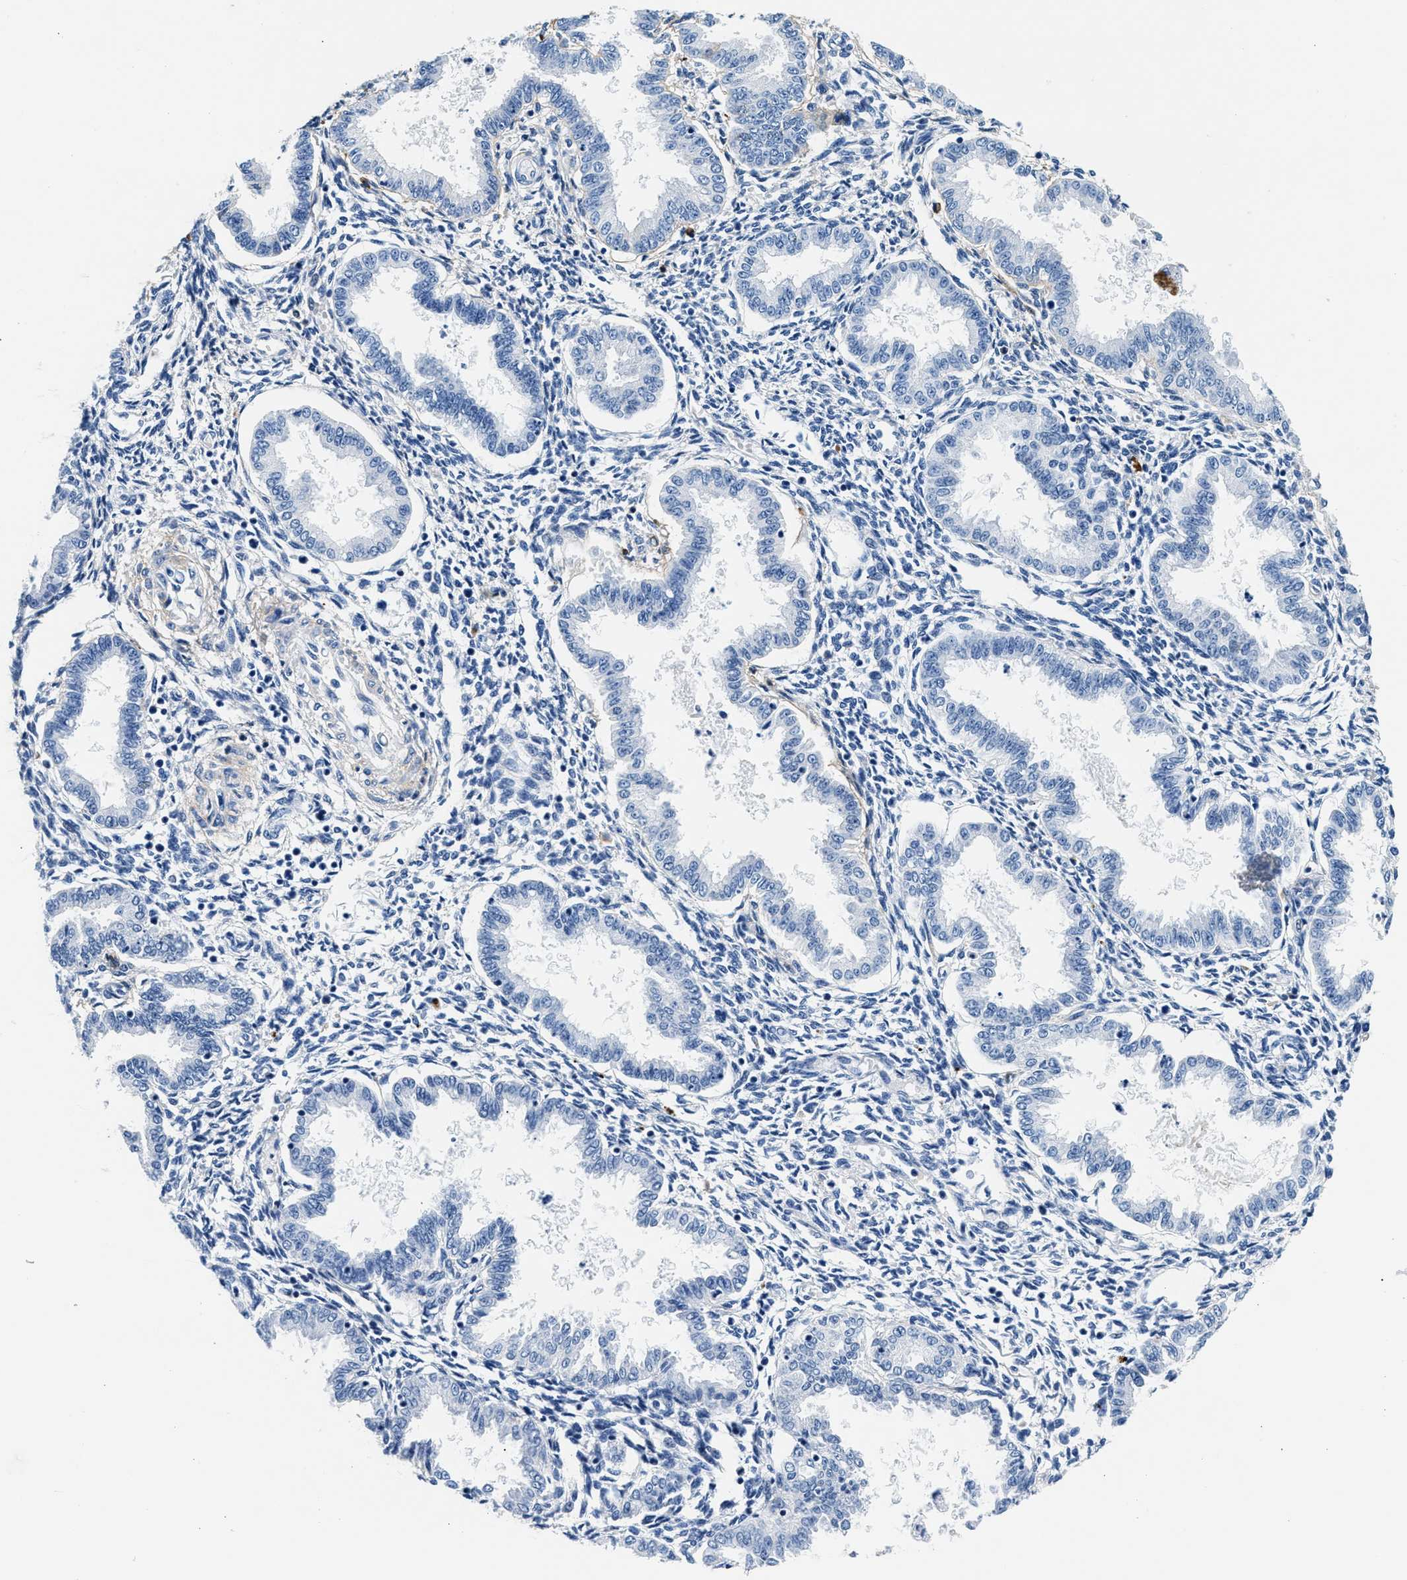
{"staining": {"intensity": "weak", "quantity": "<25%", "location": "cytoplasmic/membranous"}, "tissue": "endometrium", "cell_type": "Cells in endometrial stroma", "image_type": "normal", "snomed": [{"axis": "morphology", "description": "Normal tissue, NOS"}, {"axis": "topography", "description": "Endometrium"}], "caption": "The micrograph shows no significant expression in cells in endometrial stroma of endometrium.", "gene": "TNR", "patient": {"sex": "female", "age": 33}}